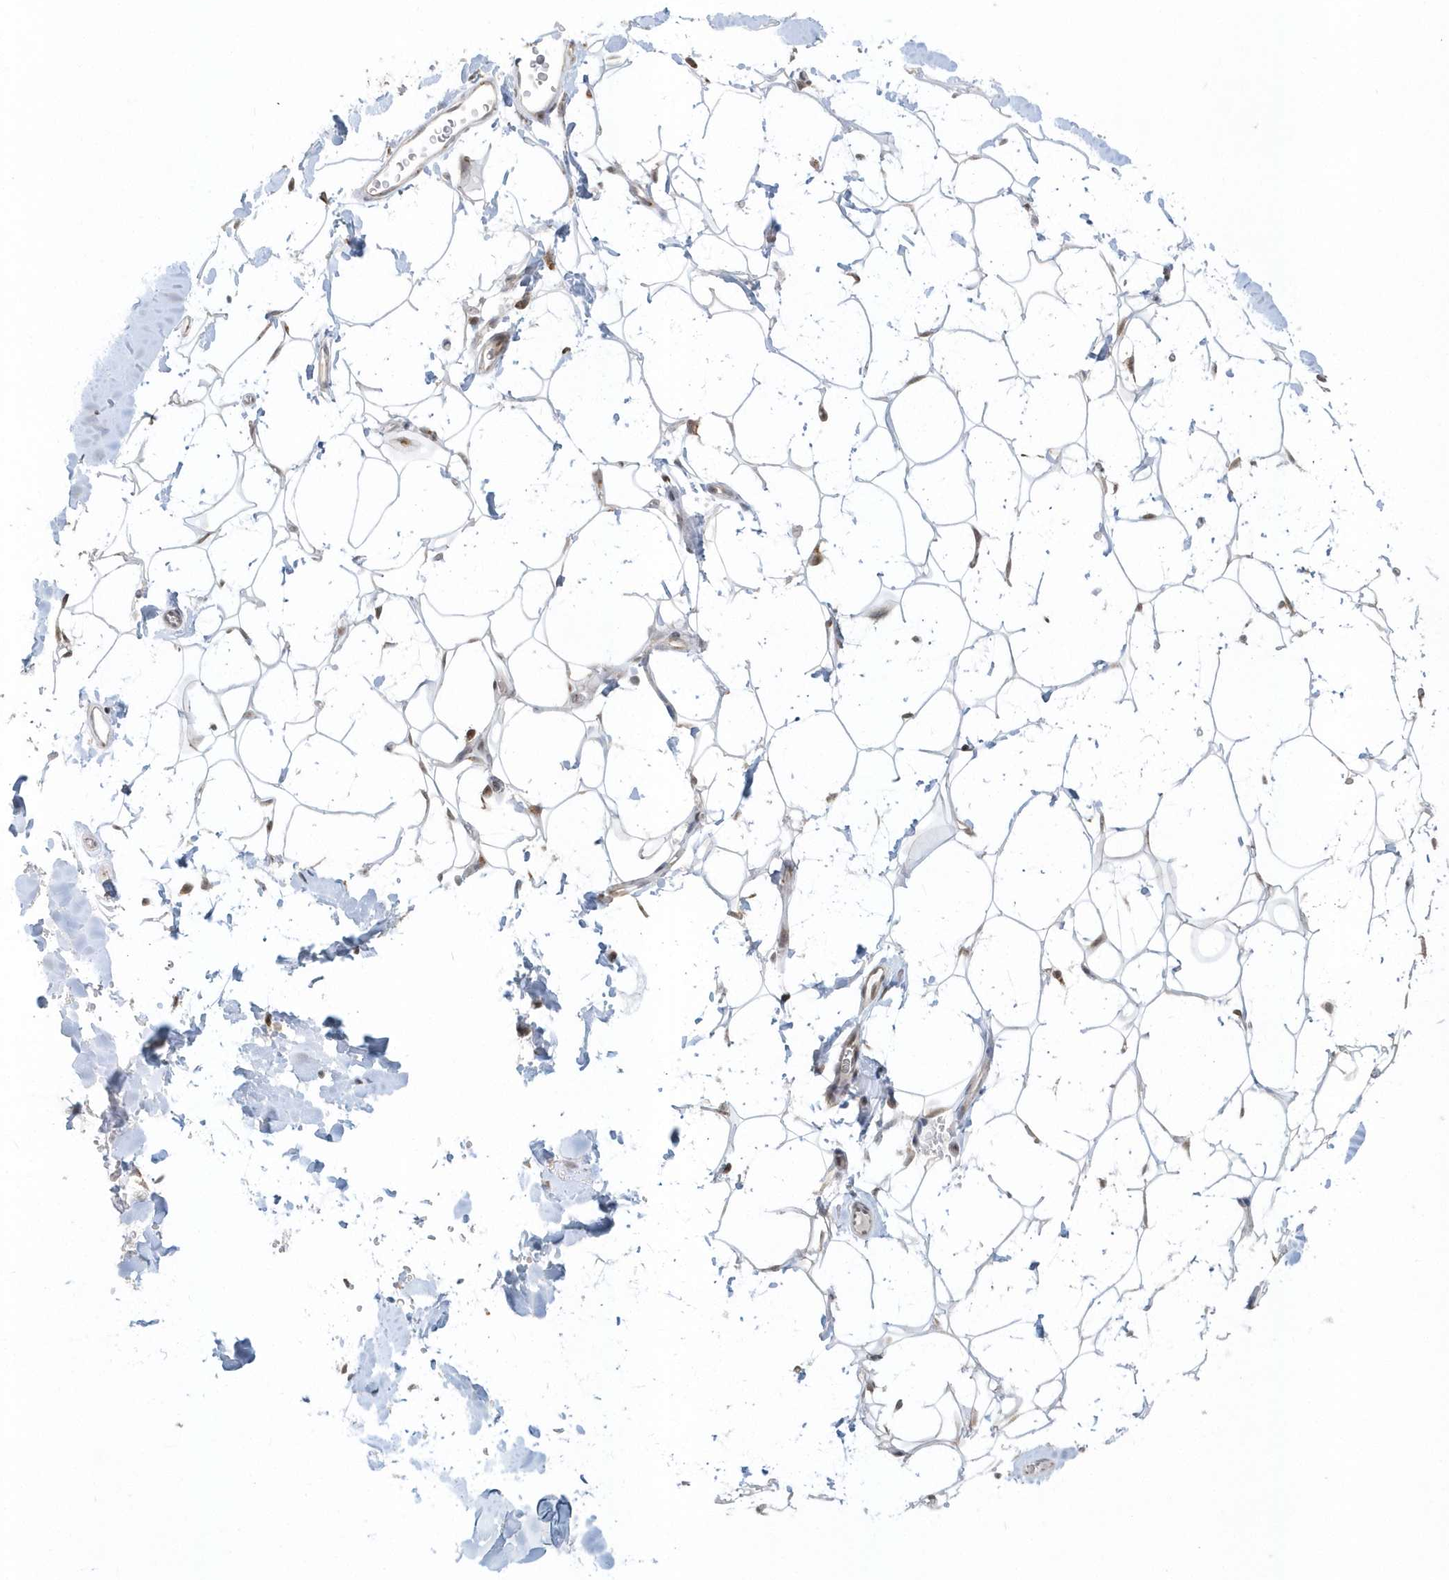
{"staining": {"intensity": "negative", "quantity": "none", "location": "none"}, "tissue": "adipose tissue", "cell_type": "Adipocytes", "image_type": "normal", "snomed": [{"axis": "morphology", "description": "Normal tissue, NOS"}, {"axis": "topography", "description": "Breast"}], "caption": "A high-resolution image shows immunohistochemistry (IHC) staining of normal adipose tissue, which displays no significant positivity in adipocytes. The staining was performed using DAB to visualize the protein expression in brown, while the nuclei were stained in blue with hematoxylin (Magnification: 20x).", "gene": "DHFR", "patient": {"sex": "female", "age": 26}}